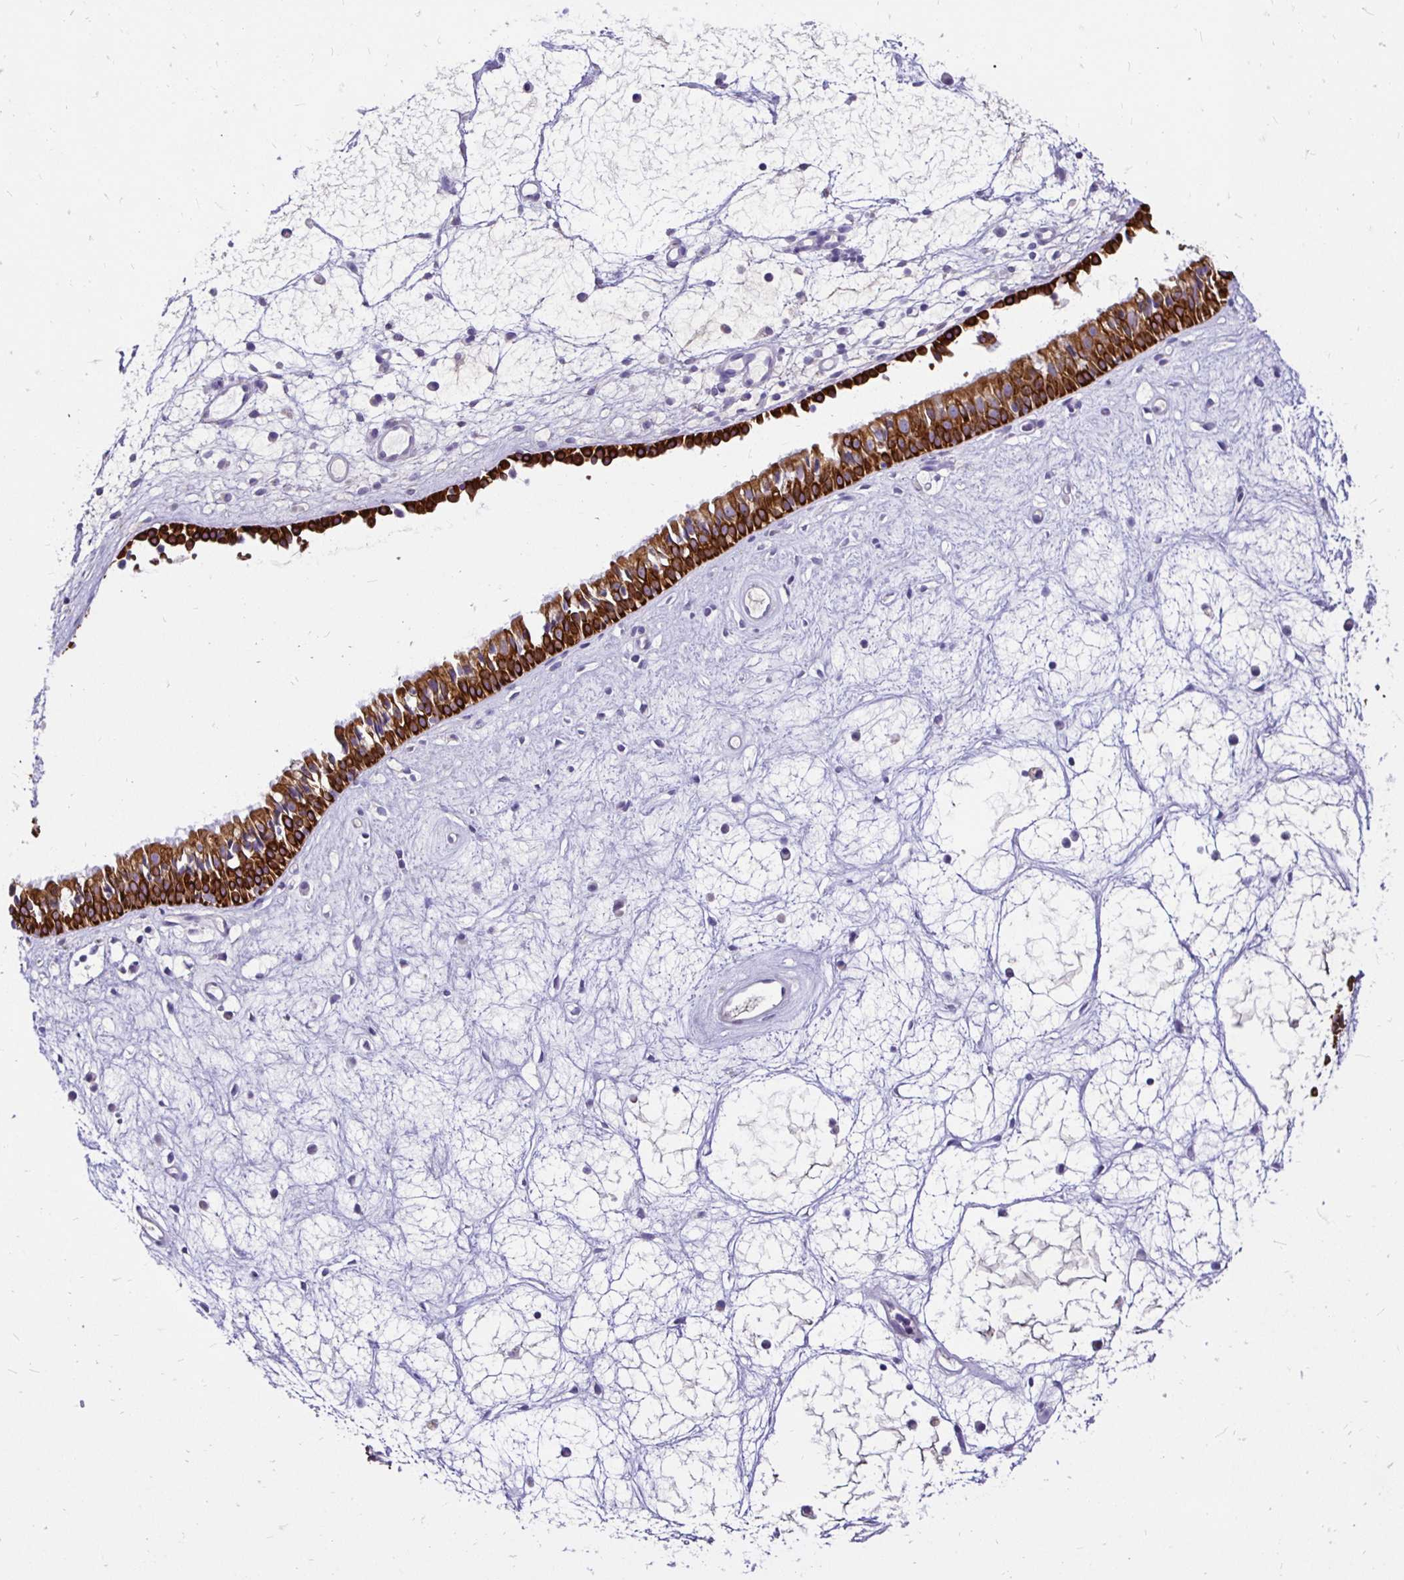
{"staining": {"intensity": "strong", "quantity": ">75%", "location": "cytoplasmic/membranous"}, "tissue": "nasopharynx", "cell_type": "Respiratory epithelial cells", "image_type": "normal", "snomed": [{"axis": "morphology", "description": "Normal tissue, NOS"}, {"axis": "topography", "description": "Nasopharynx"}], "caption": "Immunohistochemical staining of normal nasopharynx reveals >75% levels of strong cytoplasmic/membranous protein positivity in approximately >75% of respiratory epithelial cells.", "gene": "TAF1D", "patient": {"sex": "male", "age": 69}}